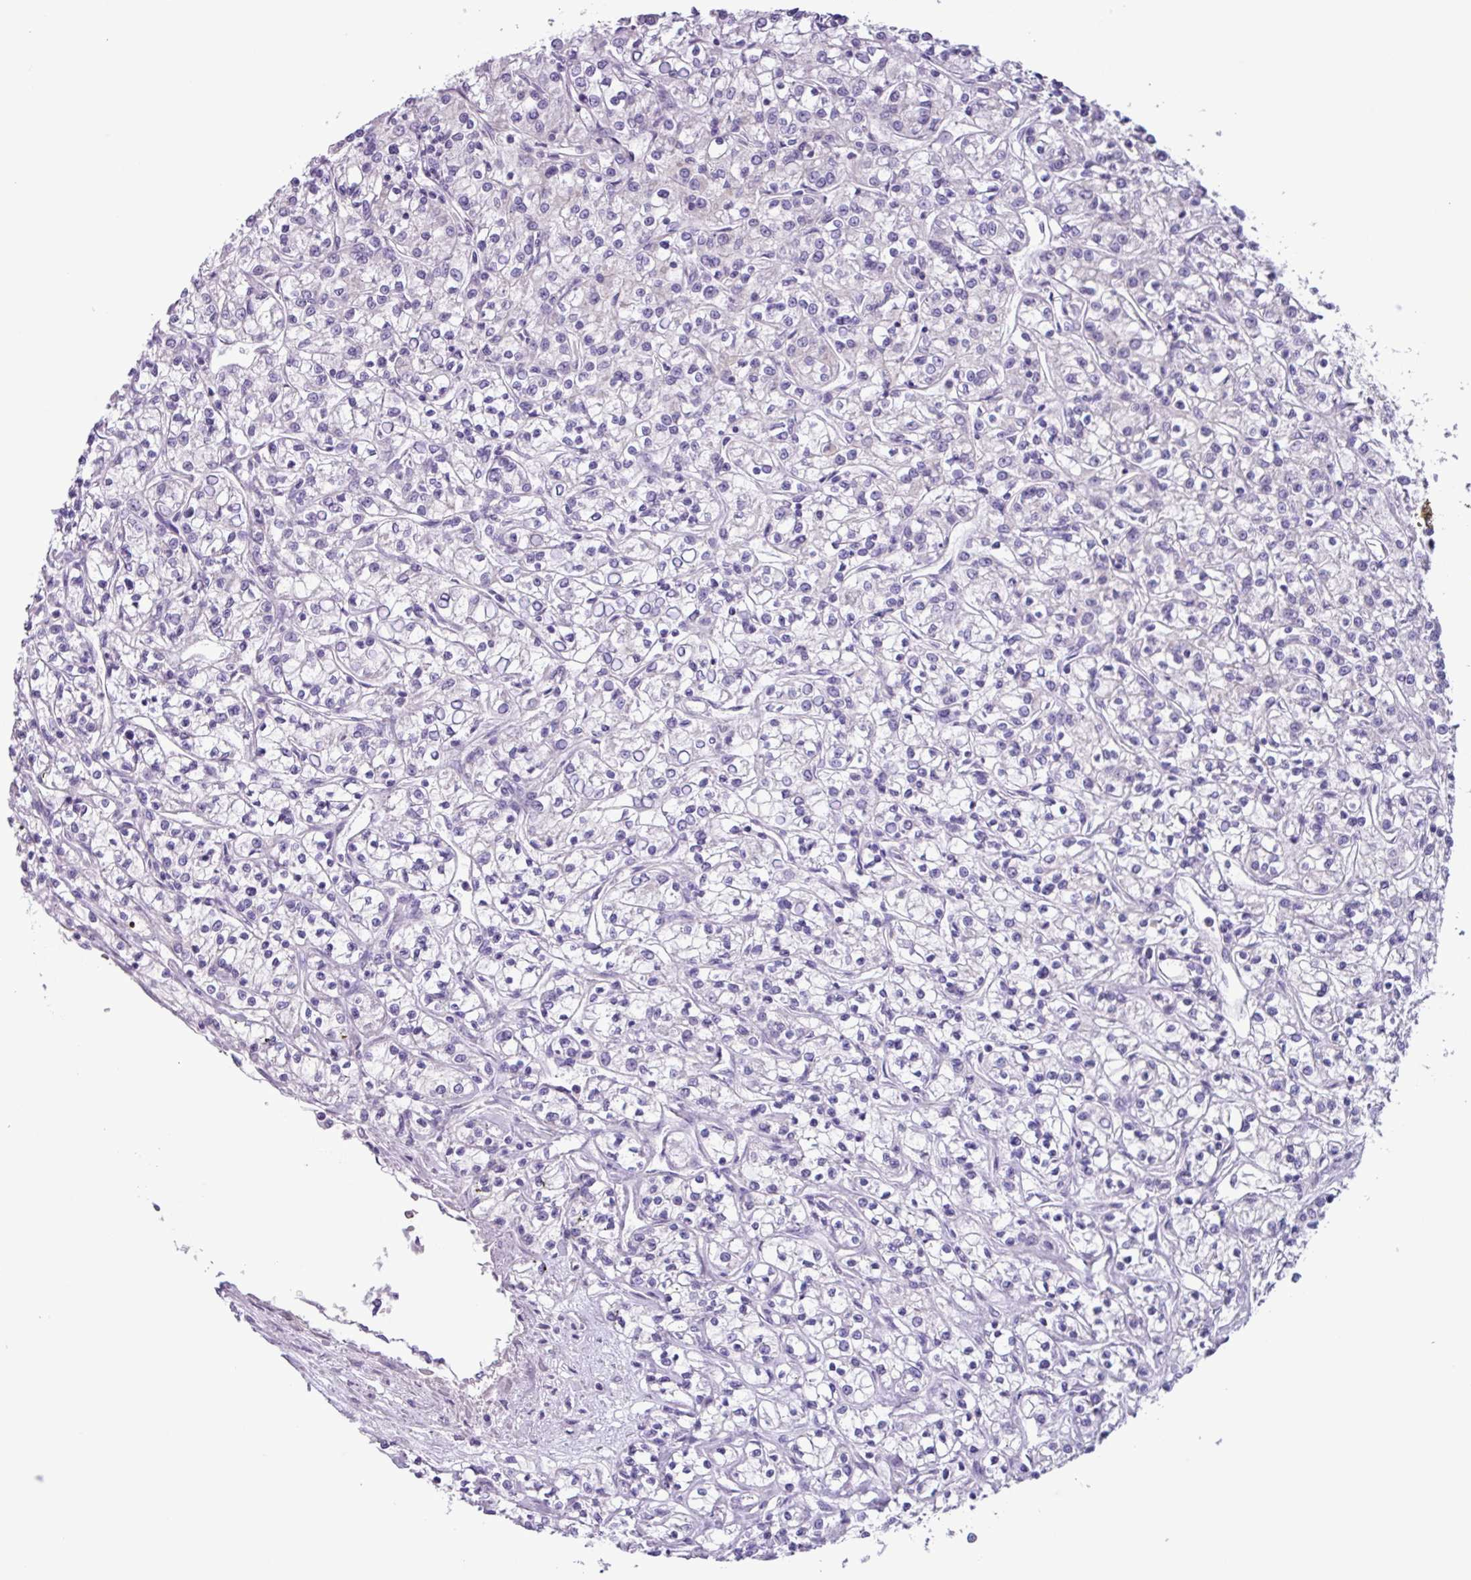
{"staining": {"intensity": "negative", "quantity": "none", "location": "none"}, "tissue": "renal cancer", "cell_type": "Tumor cells", "image_type": "cancer", "snomed": [{"axis": "morphology", "description": "Adenocarcinoma, NOS"}, {"axis": "topography", "description": "Kidney"}], "caption": "Histopathology image shows no significant protein positivity in tumor cells of renal adenocarcinoma. (Brightfield microscopy of DAB immunohistochemistry (IHC) at high magnification).", "gene": "CYSTM1", "patient": {"sex": "female", "age": 59}}